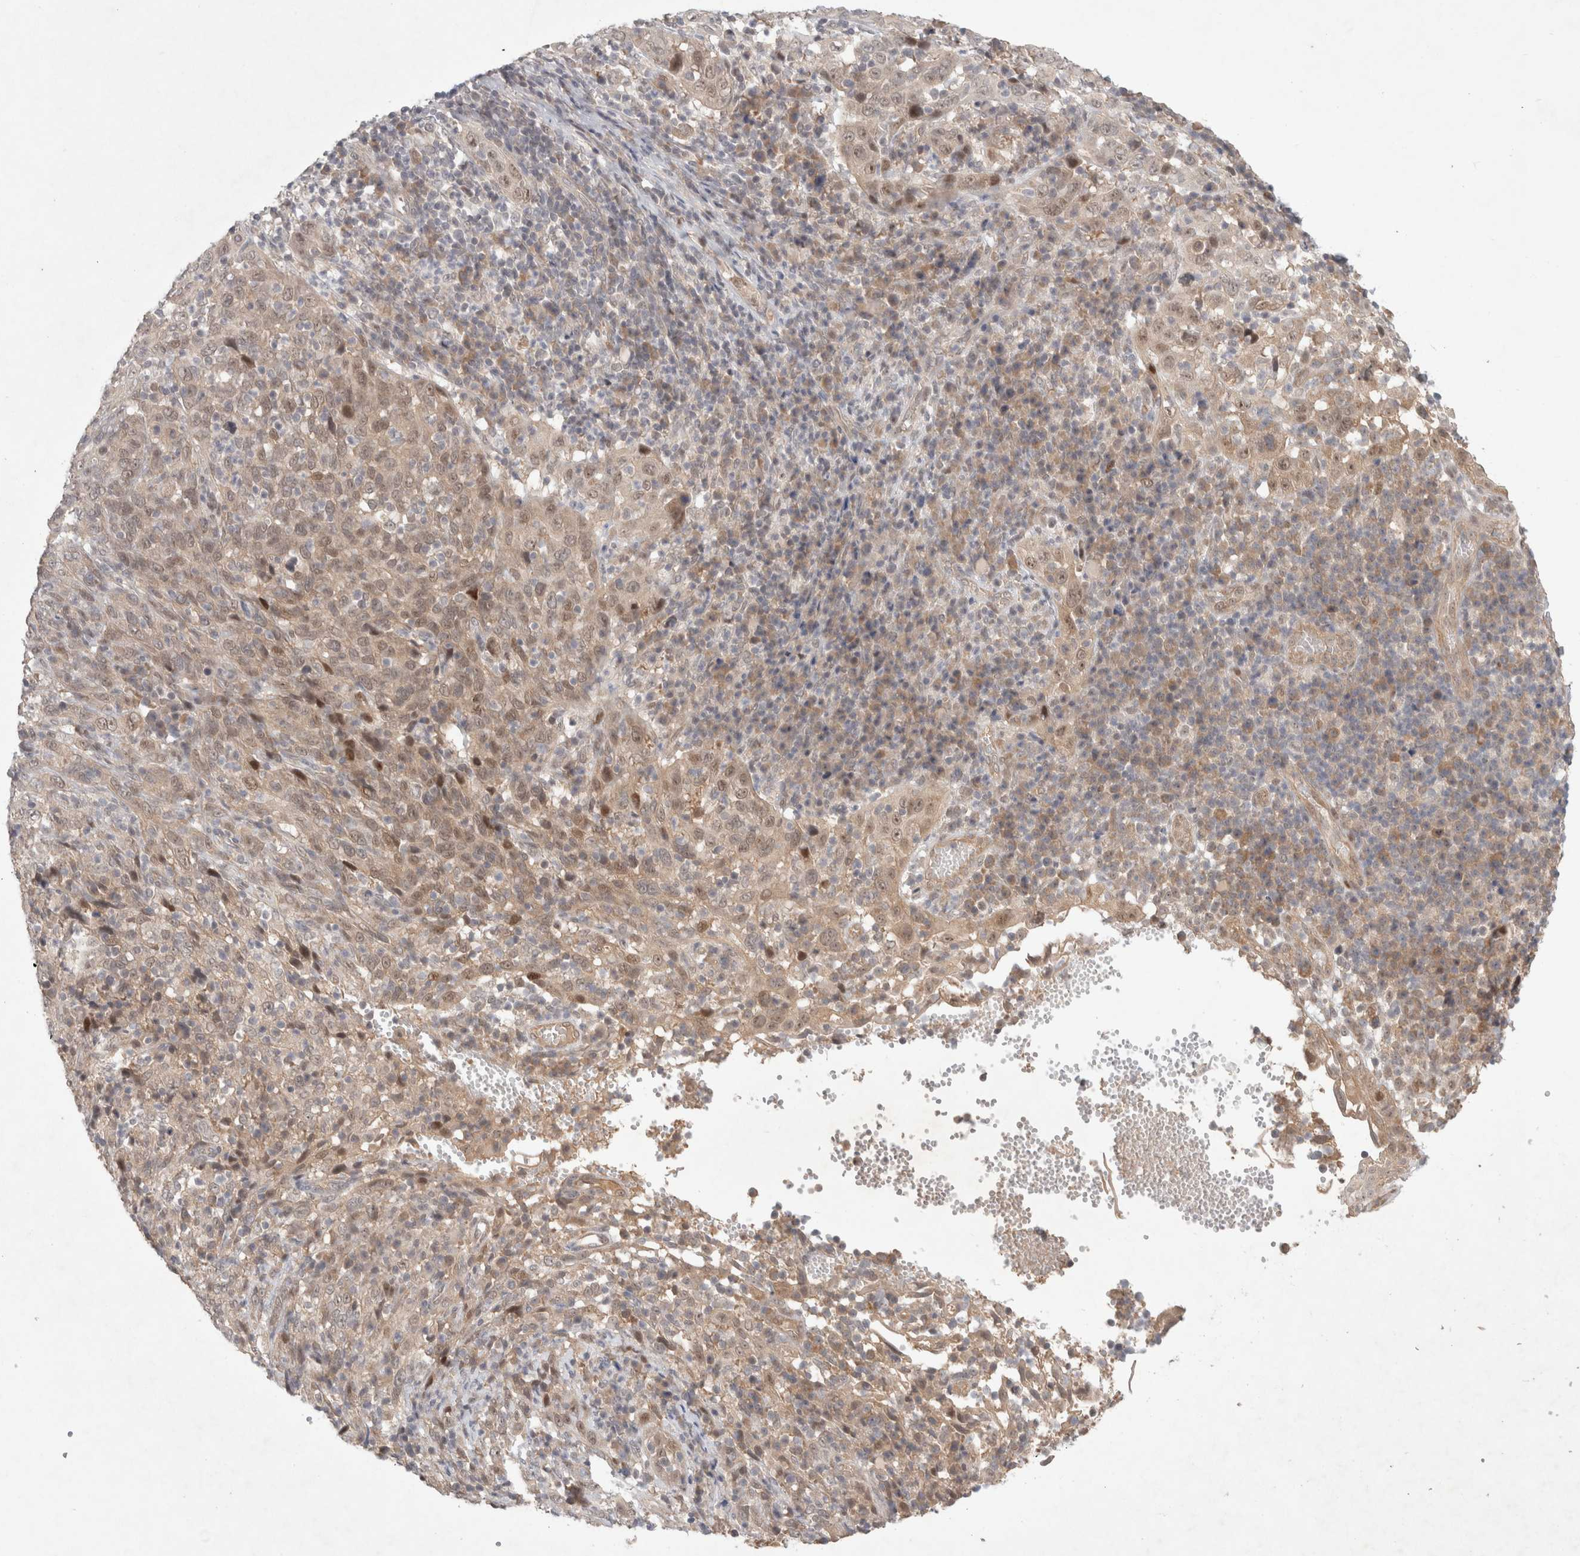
{"staining": {"intensity": "weak", "quantity": ">75%", "location": "cytoplasmic/membranous,nuclear"}, "tissue": "cervical cancer", "cell_type": "Tumor cells", "image_type": "cancer", "snomed": [{"axis": "morphology", "description": "Squamous cell carcinoma, NOS"}, {"axis": "topography", "description": "Cervix"}], "caption": "Weak cytoplasmic/membranous and nuclear staining for a protein is appreciated in approximately >75% of tumor cells of cervical squamous cell carcinoma using IHC.", "gene": "RASAL2", "patient": {"sex": "female", "age": 46}}